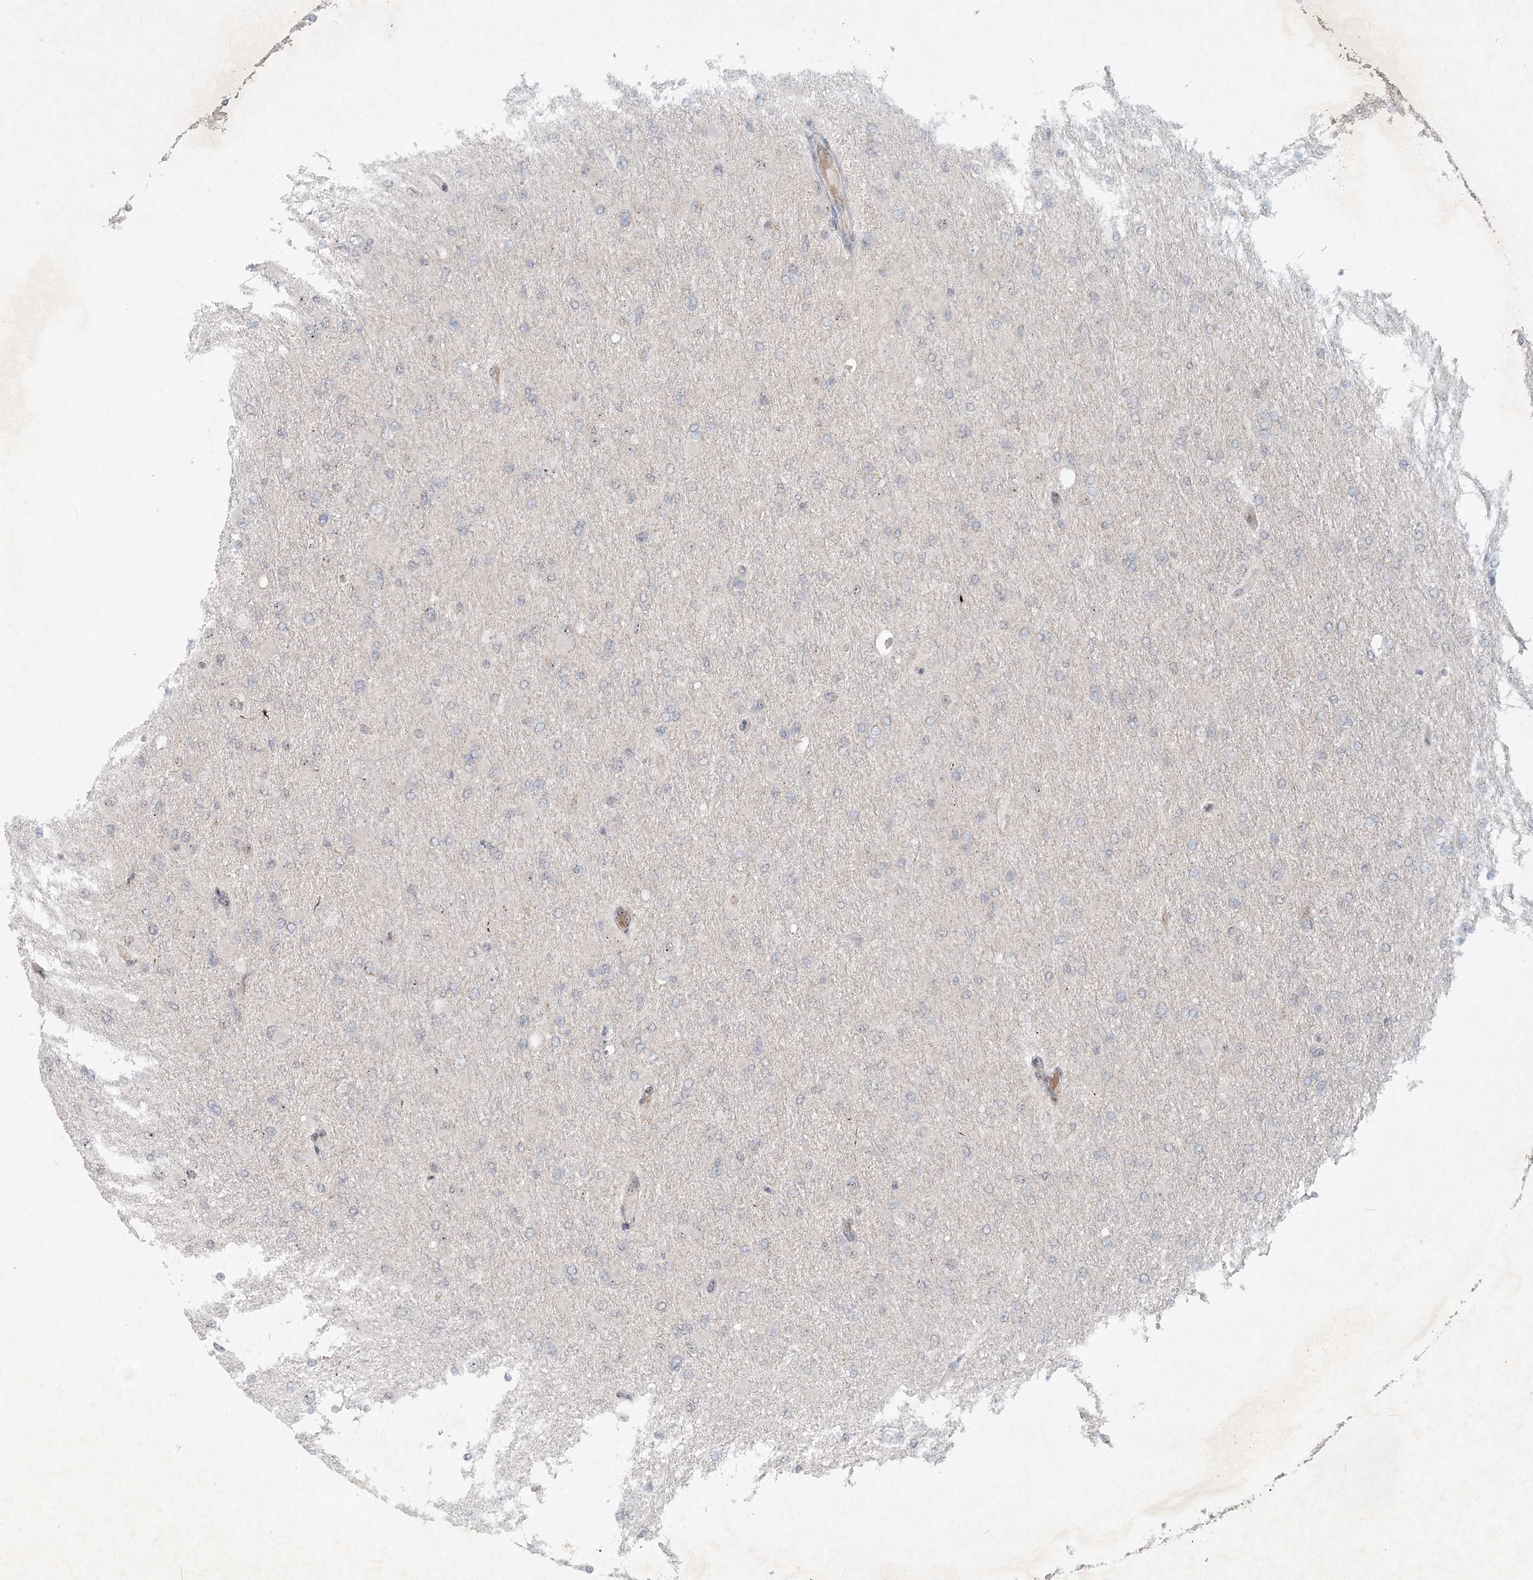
{"staining": {"intensity": "negative", "quantity": "none", "location": "none"}, "tissue": "glioma", "cell_type": "Tumor cells", "image_type": "cancer", "snomed": [{"axis": "morphology", "description": "Glioma, malignant, High grade"}, {"axis": "topography", "description": "Cerebral cortex"}], "caption": "The IHC histopathology image has no significant staining in tumor cells of malignant glioma (high-grade) tissue.", "gene": "GIN1", "patient": {"sex": "female", "age": 36}}